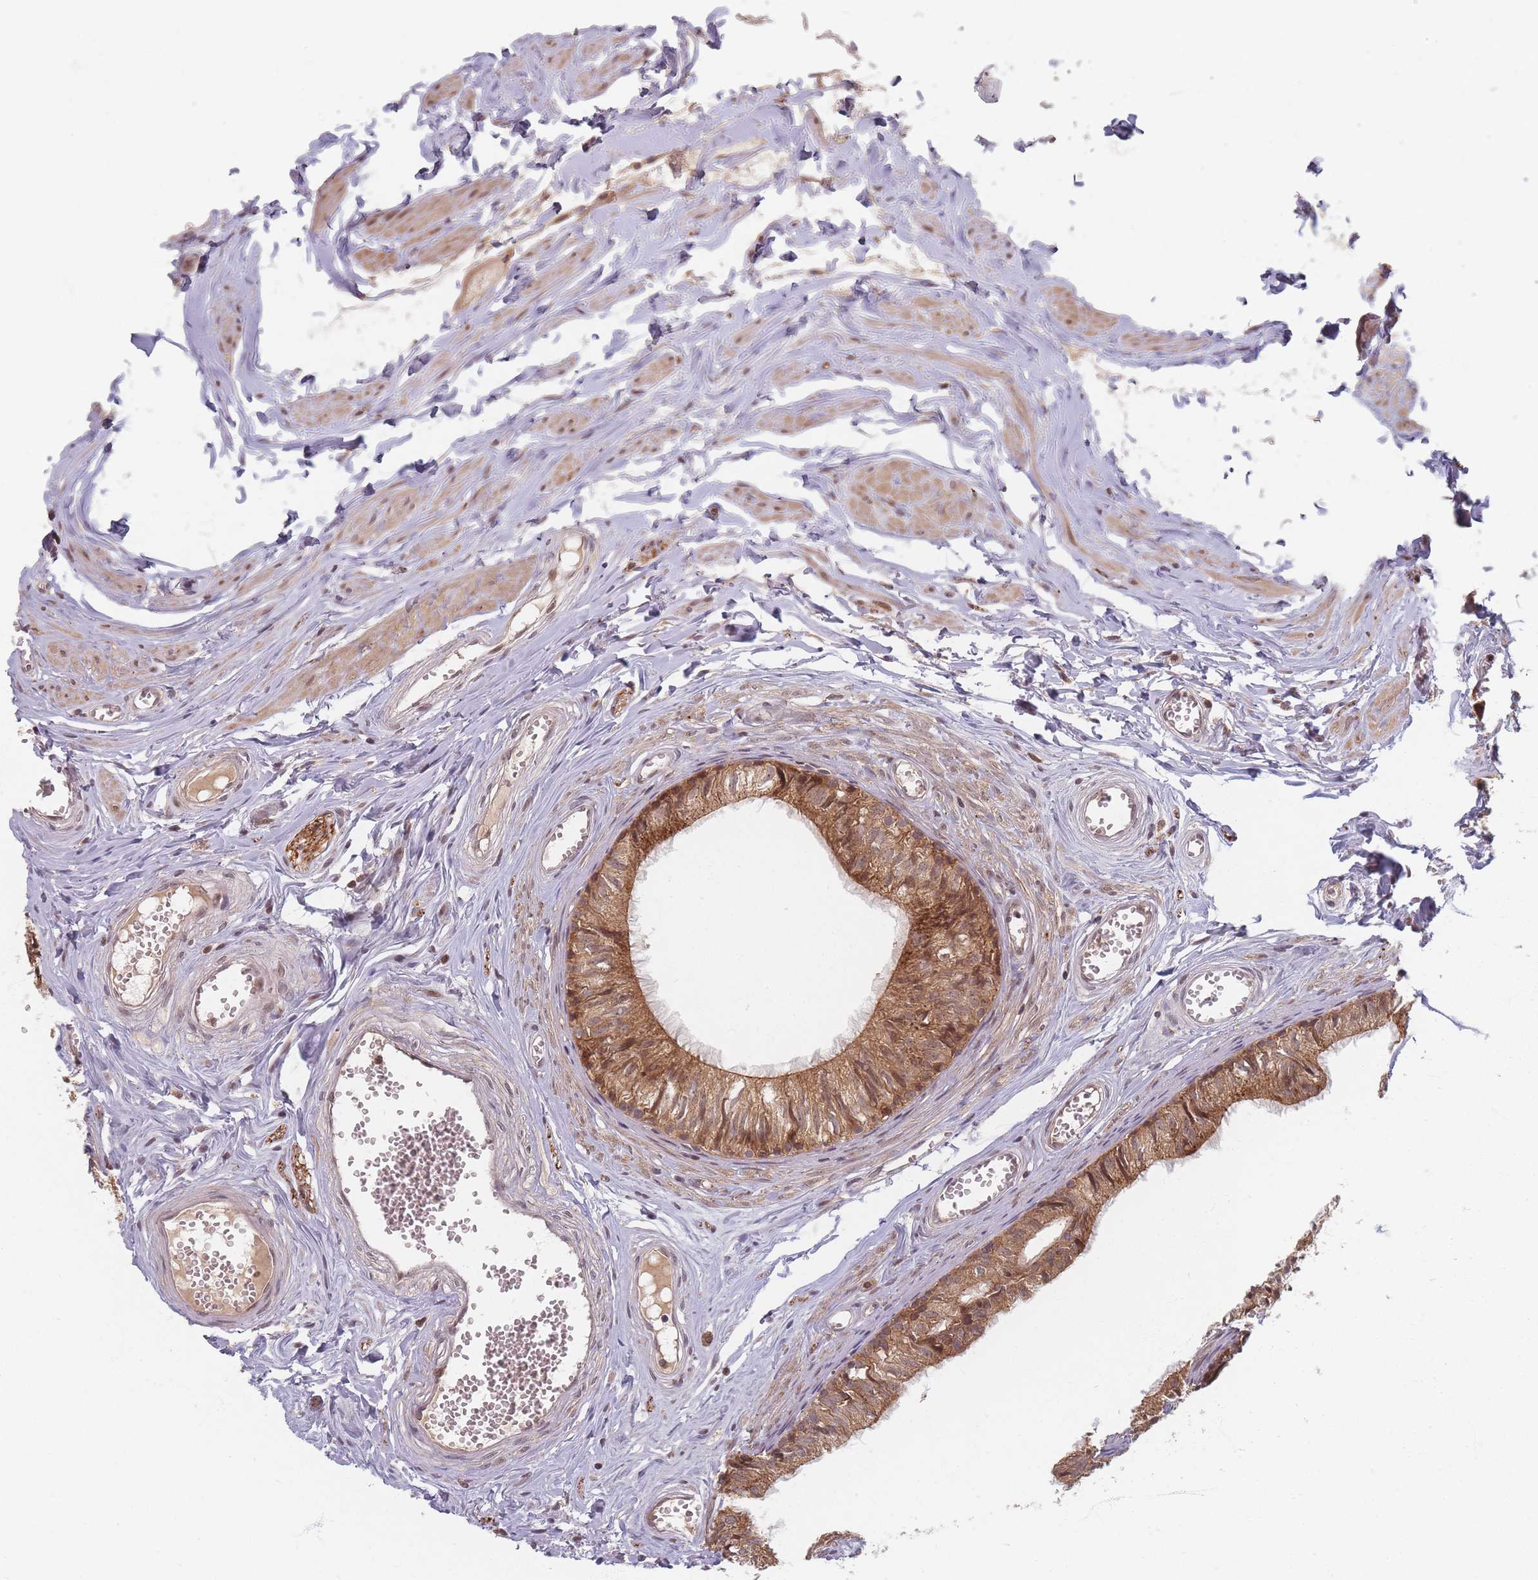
{"staining": {"intensity": "strong", "quantity": ">75%", "location": "cytoplasmic/membranous"}, "tissue": "epididymis", "cell_type": "Glandular cells", "image_type": "normal", "snomed": [{"axis": "morphology", "description": "Normal tissue, NOS"}, {"axis": "topography", "description": "Epididymis"}], "caption": "The image reveals a brown stain indicating the presence of a protein in the cytoplasmic/membranous of glandular cells in epididymis. Using DAB (brown) and hematoxylin (blue) stains, captured at high magnification using brightfield microscopy.", "gene": "RADX", "patient": {"sex": "male", "age": 36}}